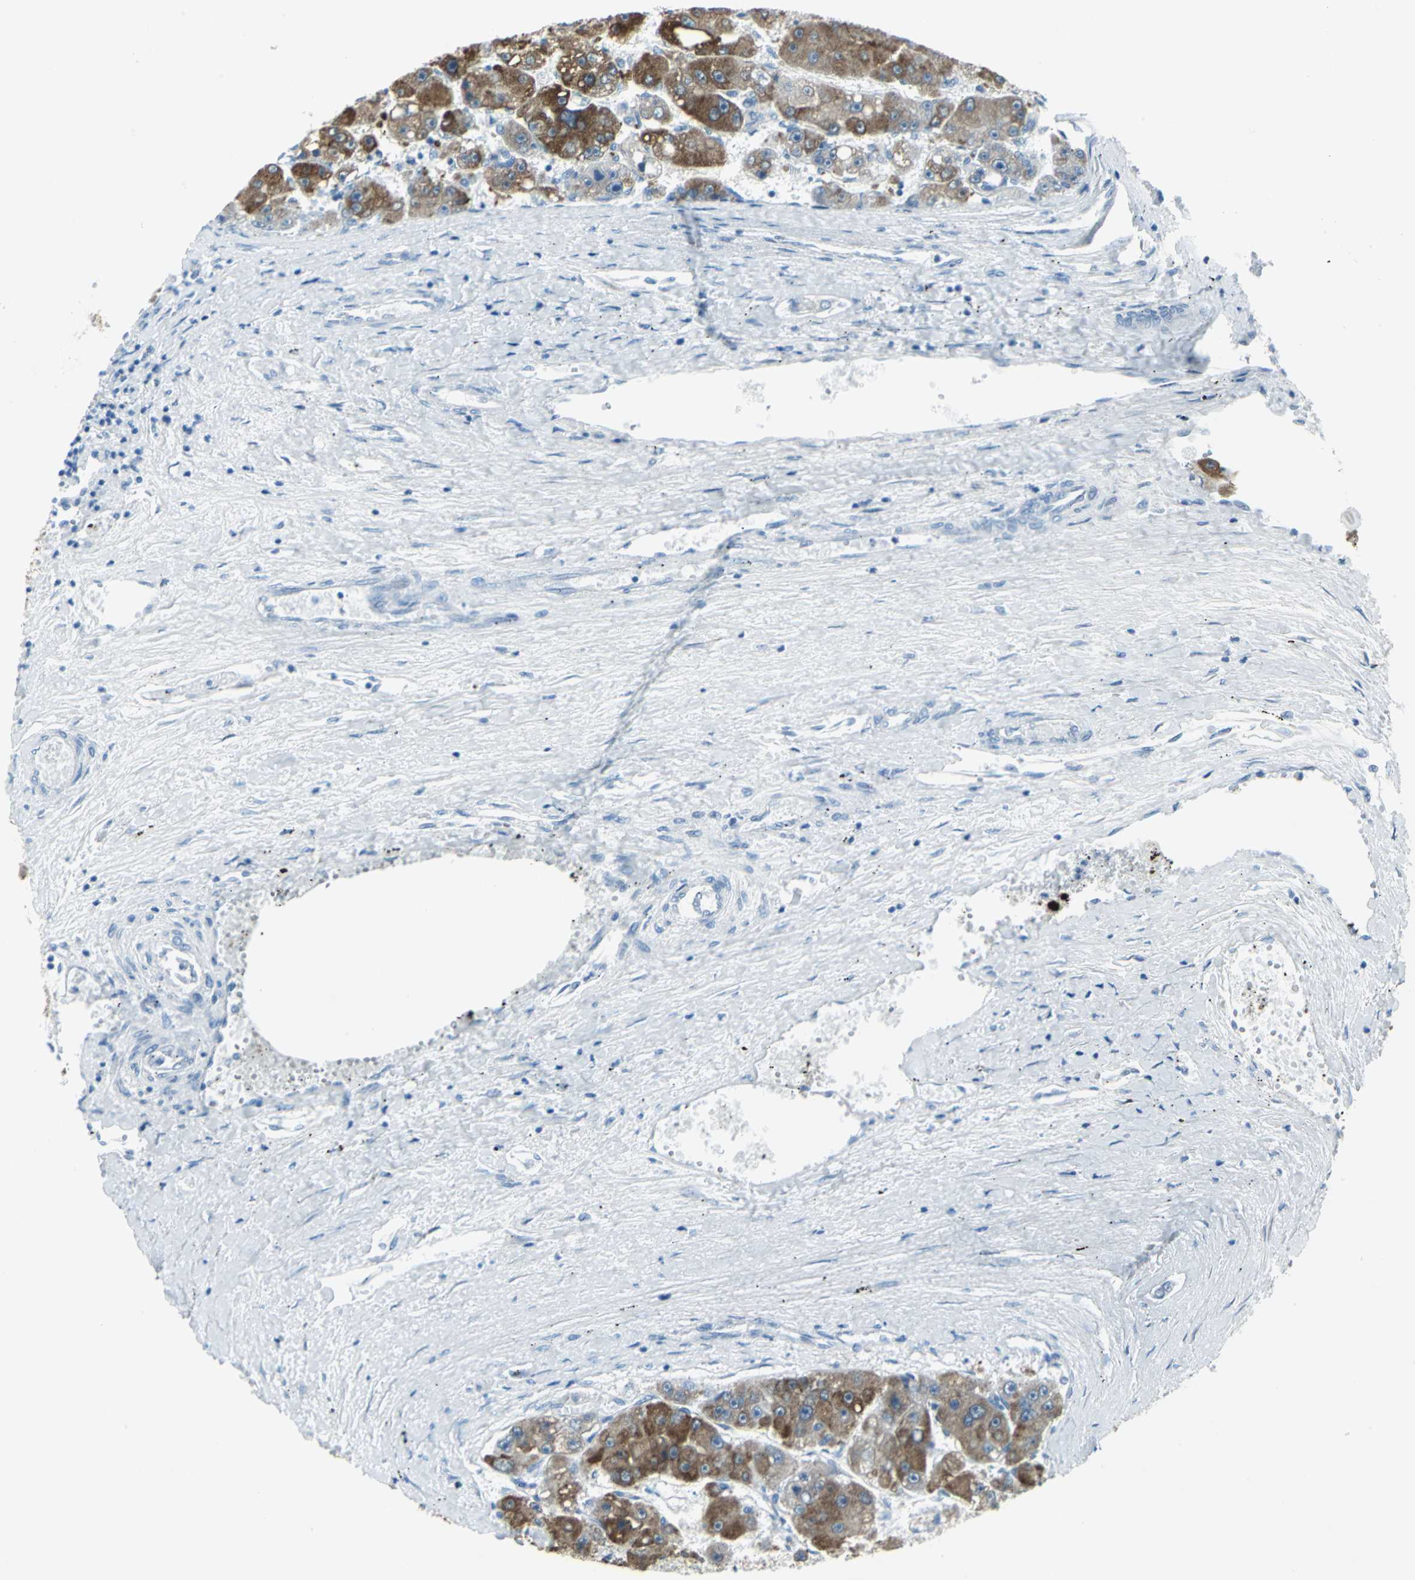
{"staining": {"intensity": "strong", "quantity": "25%-75%", "location": "cytoplasmic/membranous"}, "tissue": "liver cancer", "cell_type": "Tumor cells", "image_type": "cancer", "snomed": [{"axis": "morphology", "description": "Carcinoma, Hepatocellular, NOS"}, {"axis": "topography", "description": "Liver"}], "caption": "Human liver cancer stained with a protein marker reveals strong staining in tumor cells.", "gene": "CYB5A", "patient": {"sex": "female", "age": 61}}